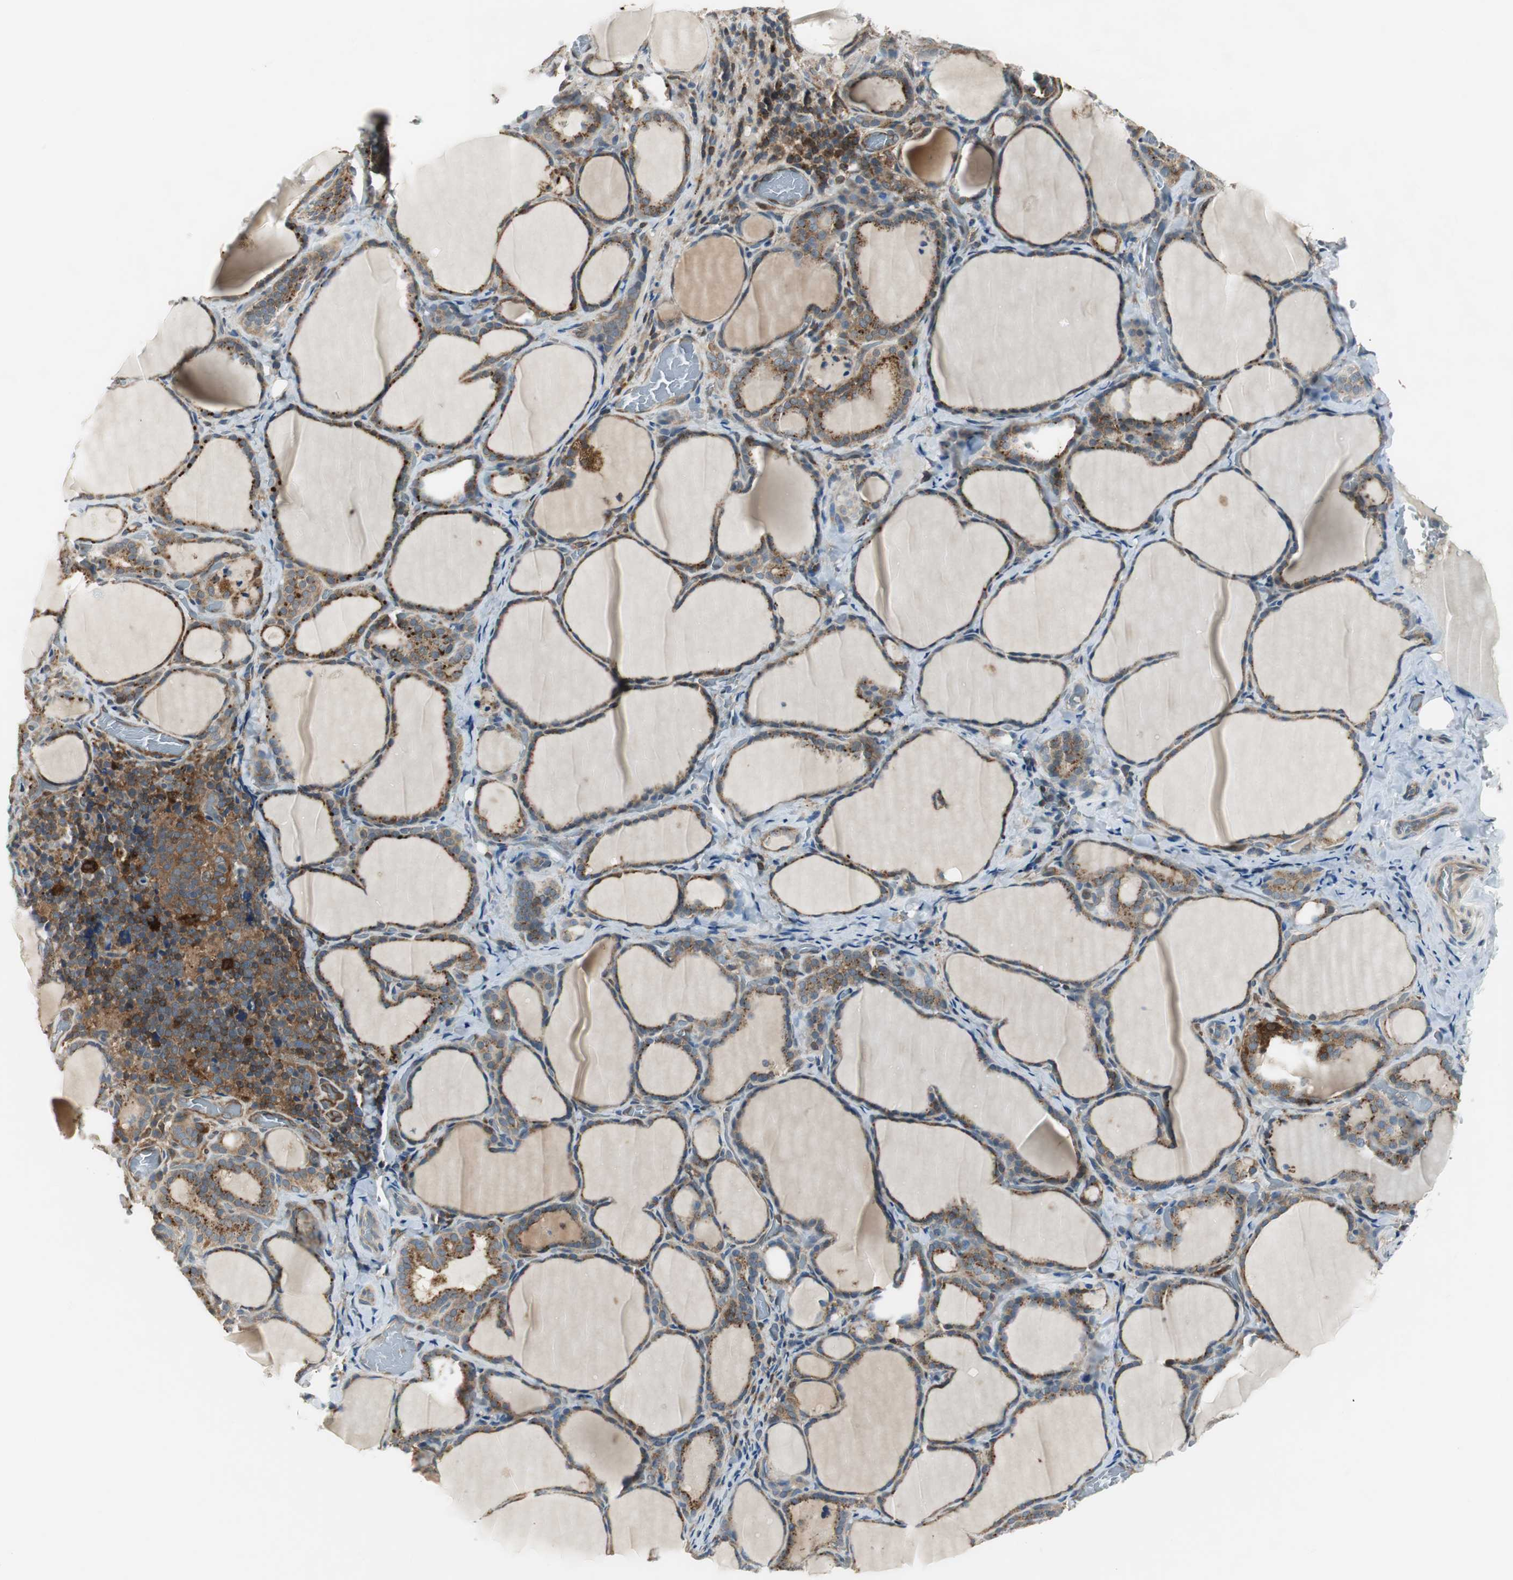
{"staining": {"intensity": "moderate", "quantity": ">75%", "location": "cytoplasmic/membranous"}, "tissue": "thyroid cancer", "cell_type": "Tumor cells", "image_type": "cancer", "snomed": [{"axis": "morphology", "description": "Papillary adenocarcinoma, NOS"}, {"axis": "topography", "description": "Thyroid gland"}], "caption": "Thyroid papillary adenocarcinoma tissue displays moderate cytoplasmic/membranous positivity in about >75% of tumor cells, visualized by immunohistochemistry. The staining was performed using DAB (3,3'-diaminobenzidine) to visualize the protein expression in brown, while the nuclei were stained in blue with hematoxylin (Magnification: 20x).", "gene": "NCK1", "patient": {"sex": "female", "age": 30}}